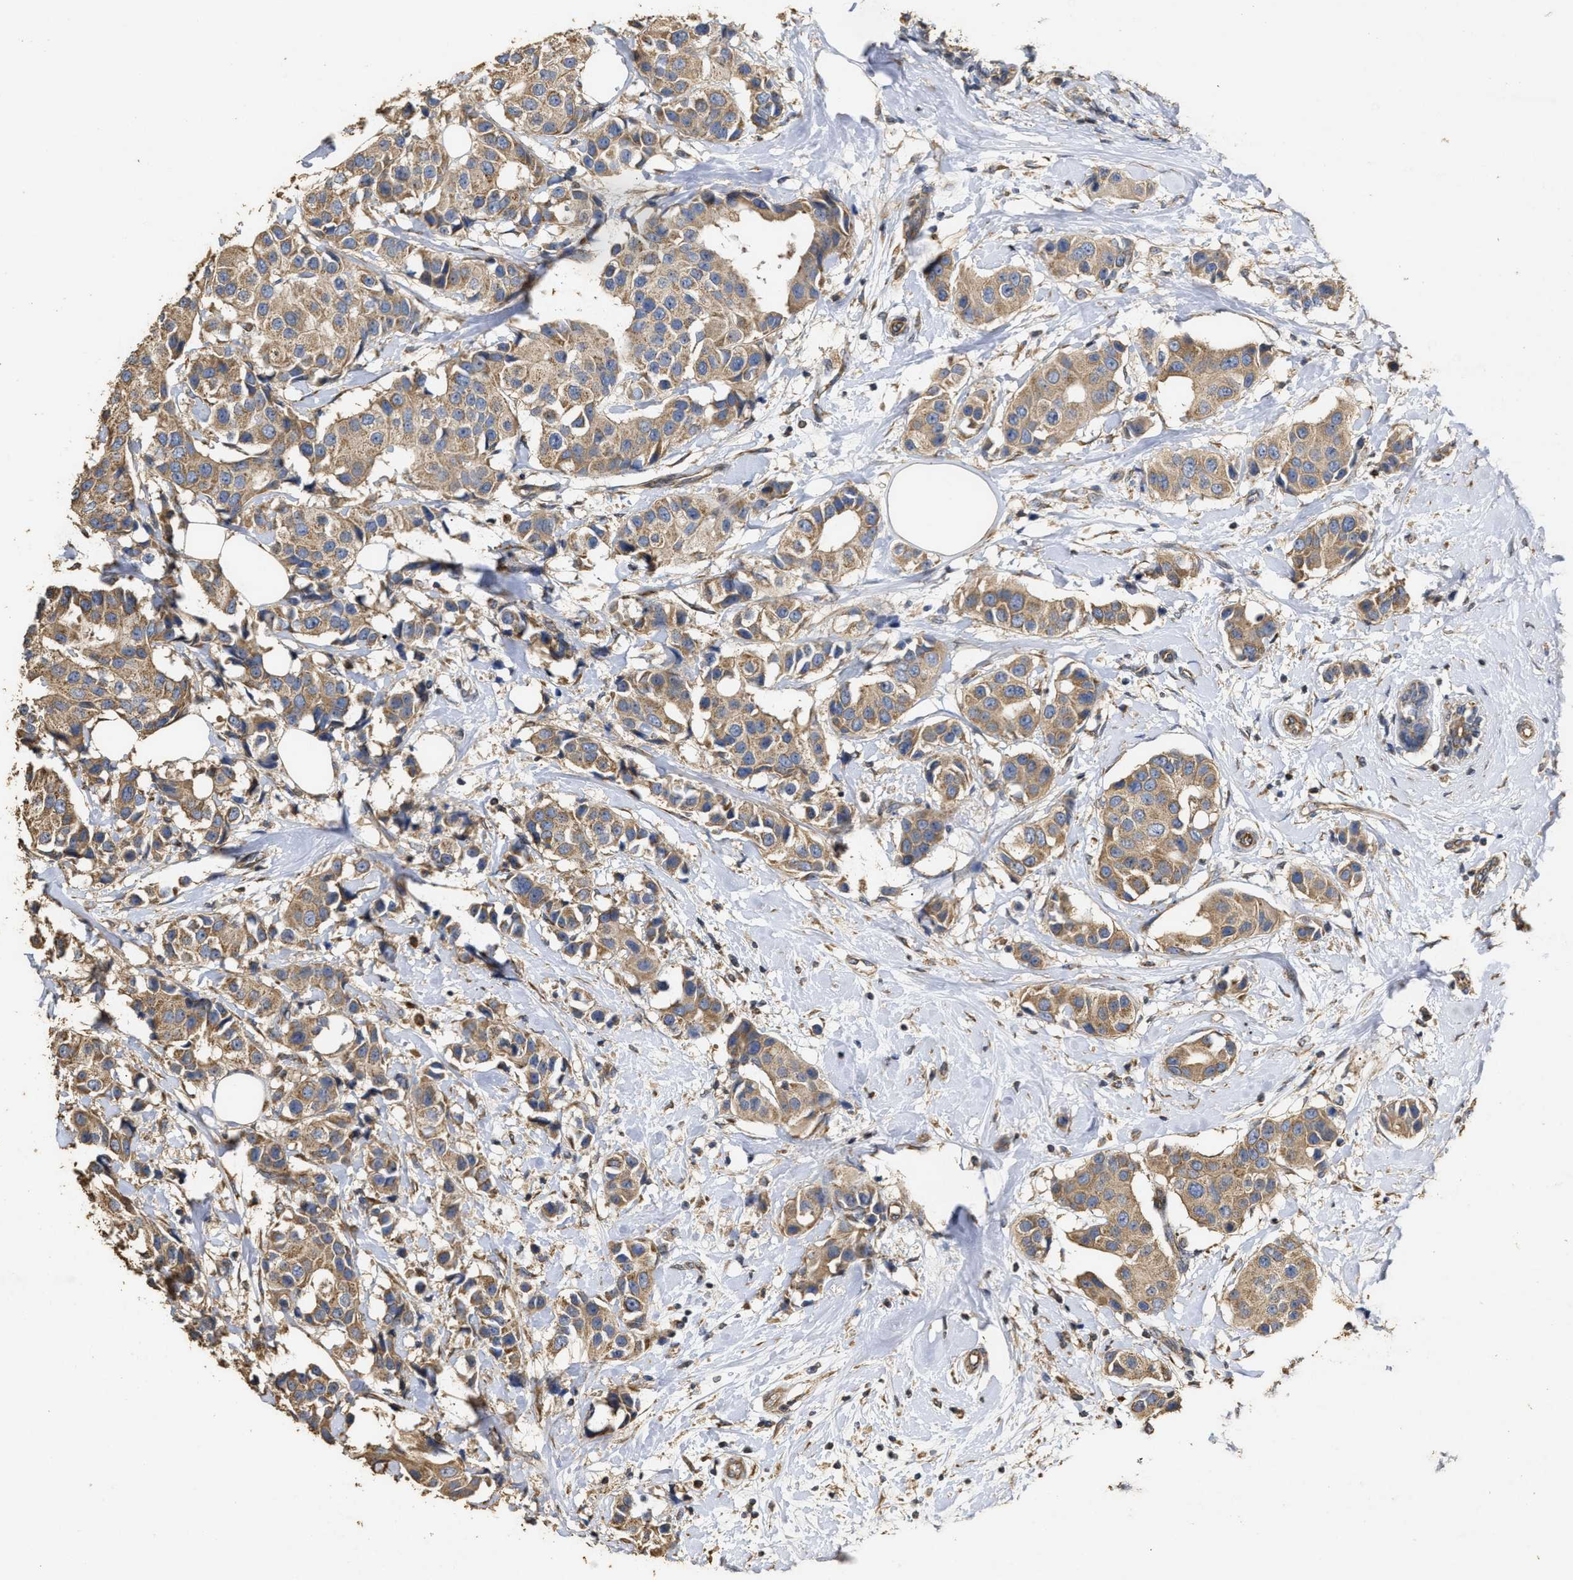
{"staining": {"intensity": "moderate", "quantity": ">75%", "location": "cytoplasmic/membranous"}, "tissue": "breast cancer", "cell_type": "Tumor cells", "image_type": "cancer", "snomed": [{"axis": "morphology", "description": "Normal tissue, NOS"}, {"axis": "morphology", "description": "Duct carcinoma"}, {"axis": "topography", "description": "Breast"}], "caption": "A high-resolution image shows immunohistochemistry (IHC) staining of breast infiltrating ductal carcinoma, which shows moderate cytoplasmic/membranous expression in approximately >75% of tumor cells. (DAB IHC with brightfield microscopy, high magnification).", "gene": "NAV1", "patient": {"sex": "female", "age": 39}}